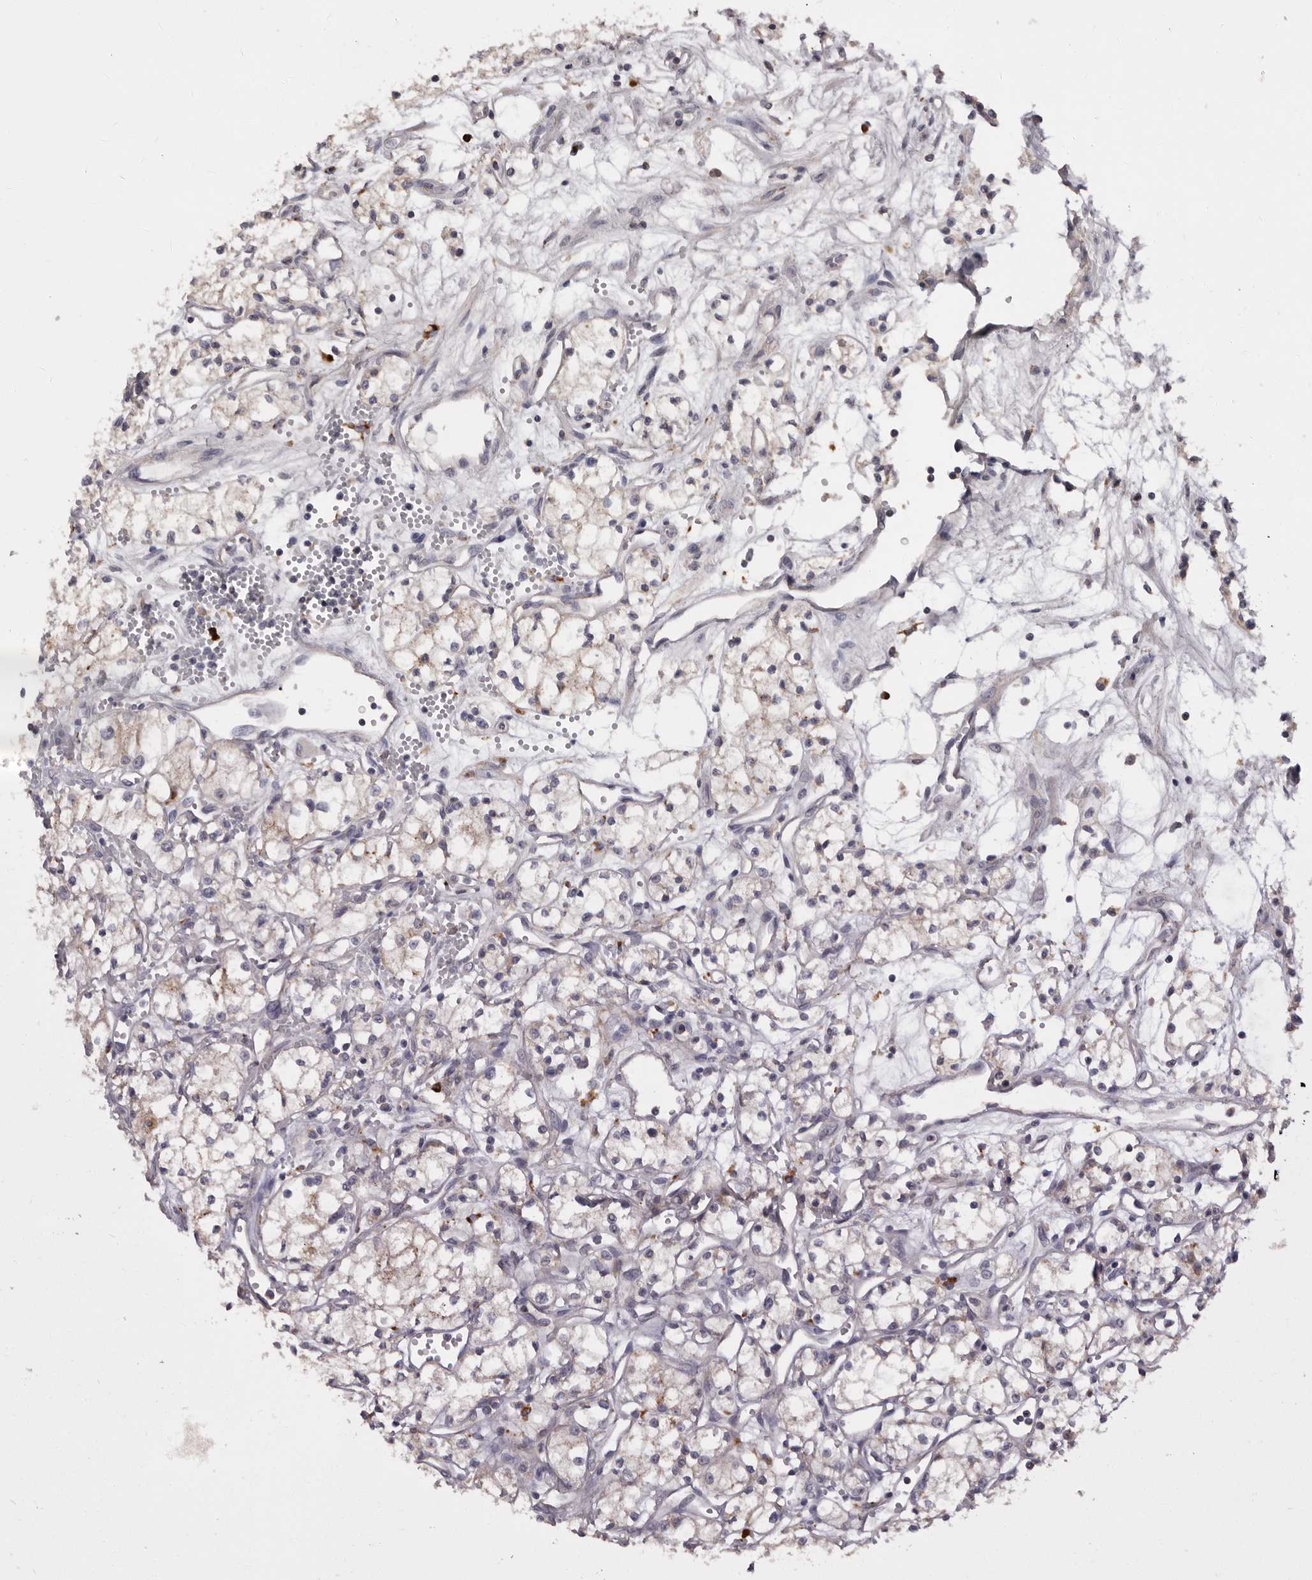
{"staining": {"intensity": "negative", "quantity": "none", "location": "none"}, "tissue": "renal cancer", "cell_type": "Tumor cells", "image_type": "cancer", "snomed": [{"axis": "morphology", "description": "Adenocarcinoma, NOS"}, {"axis": "topography", "description": "Kidney"}], "caption": "Histopathology image shows no protein positivity in tumor cells of adenocarcinoma (renal) tissue.", "gene": "DAP", "patient": {"sex": "male", "age": 59}}